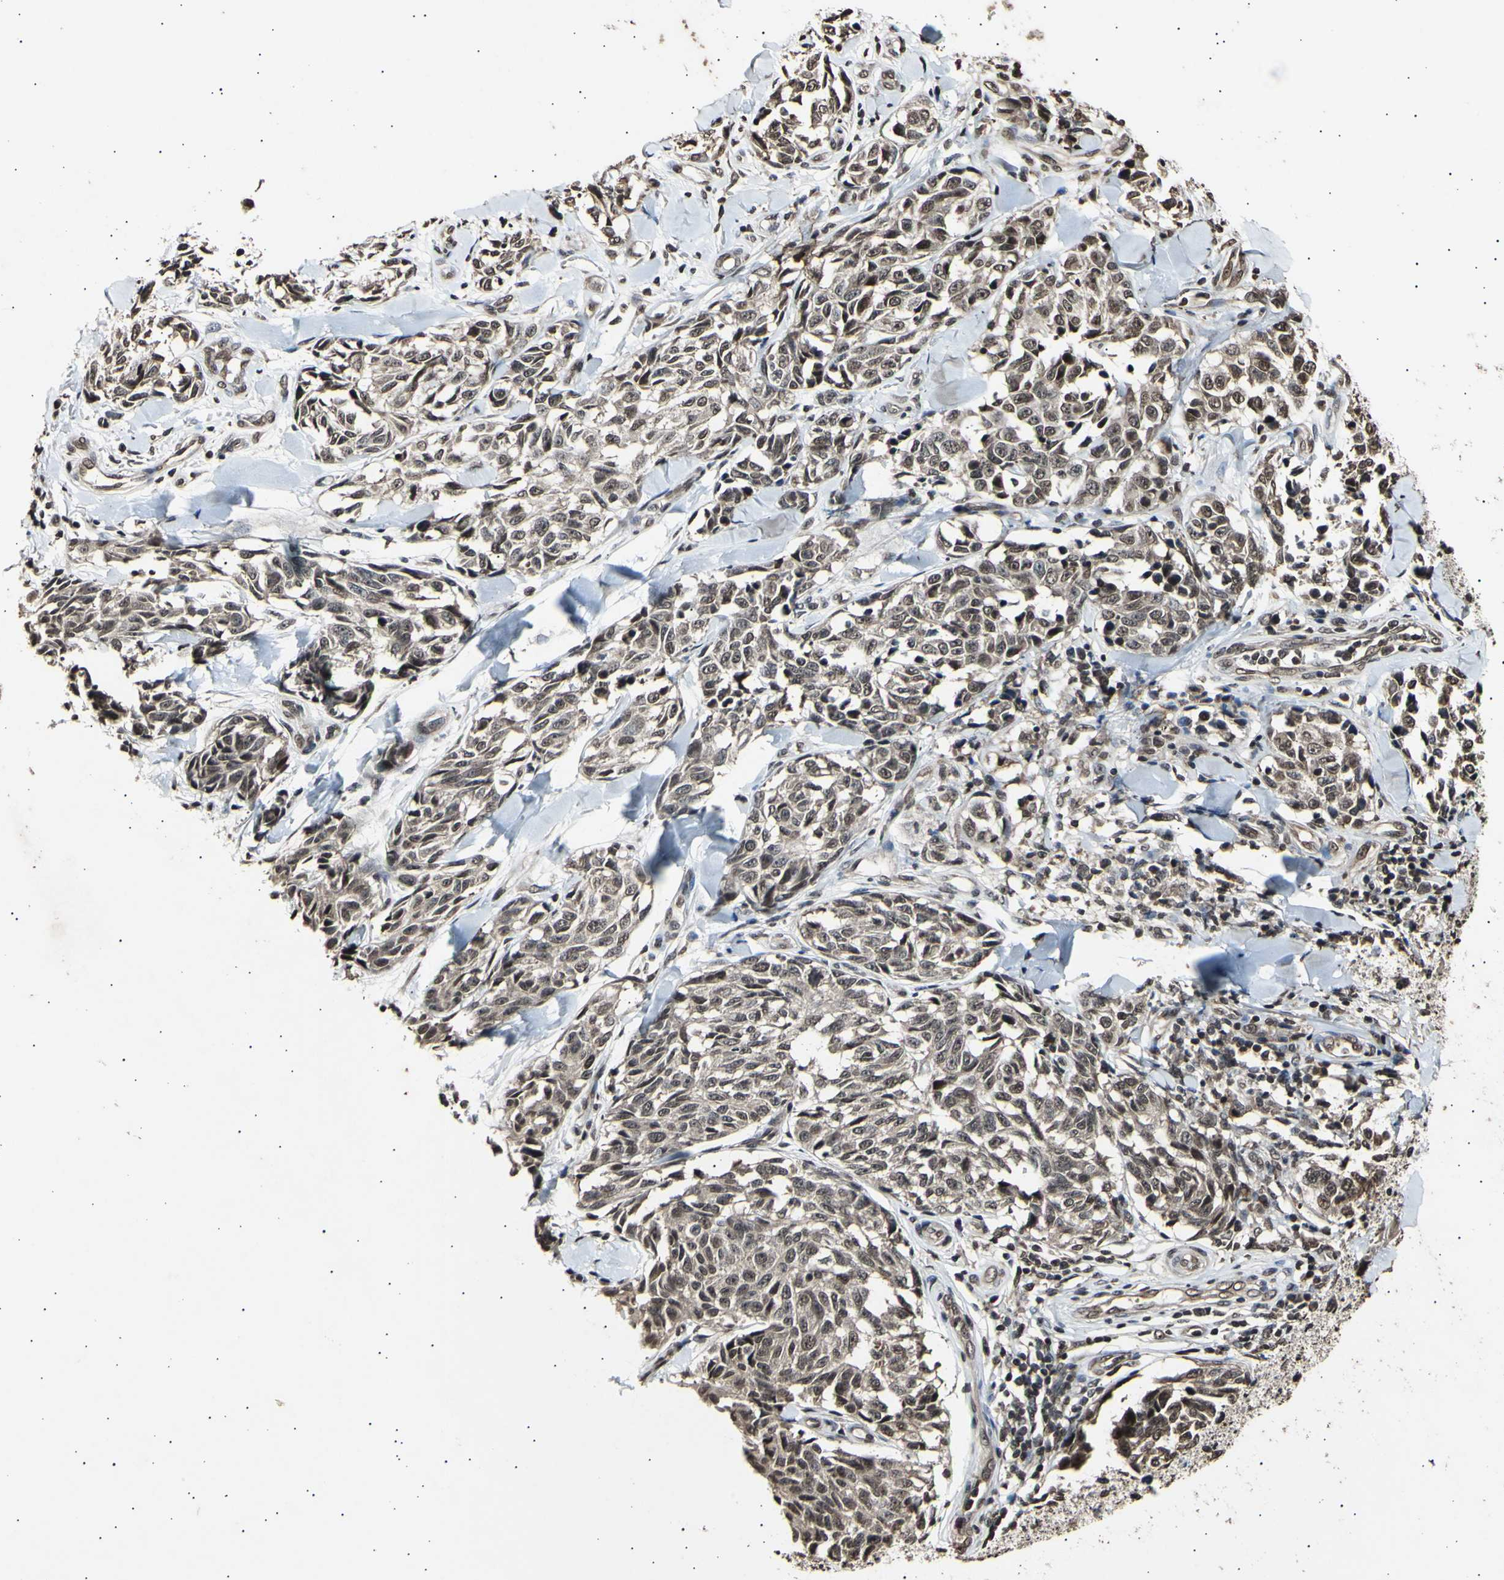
{"staining": {"intensity": "moderate", "quantity": ">75%", "location": "cytoplasmic/membranous,nuclear"}, "tissue": "melanoma", "cell_type": "Tumor cells", "image_type": "cancer", "snomed": [{"axis": "morphology", "description": "Malignant melanoma, NOS"}, {"axis": "topography", "description": "Skin"}], "caption": "Protein expression analysis of human malignant melanoma reveals moderate cytoplasmic/membranous and nuclear positivity in approximately >75% of tumor cells.", "gene": "ANAPC7", "patient": {"sex": "female", "age": 64}}